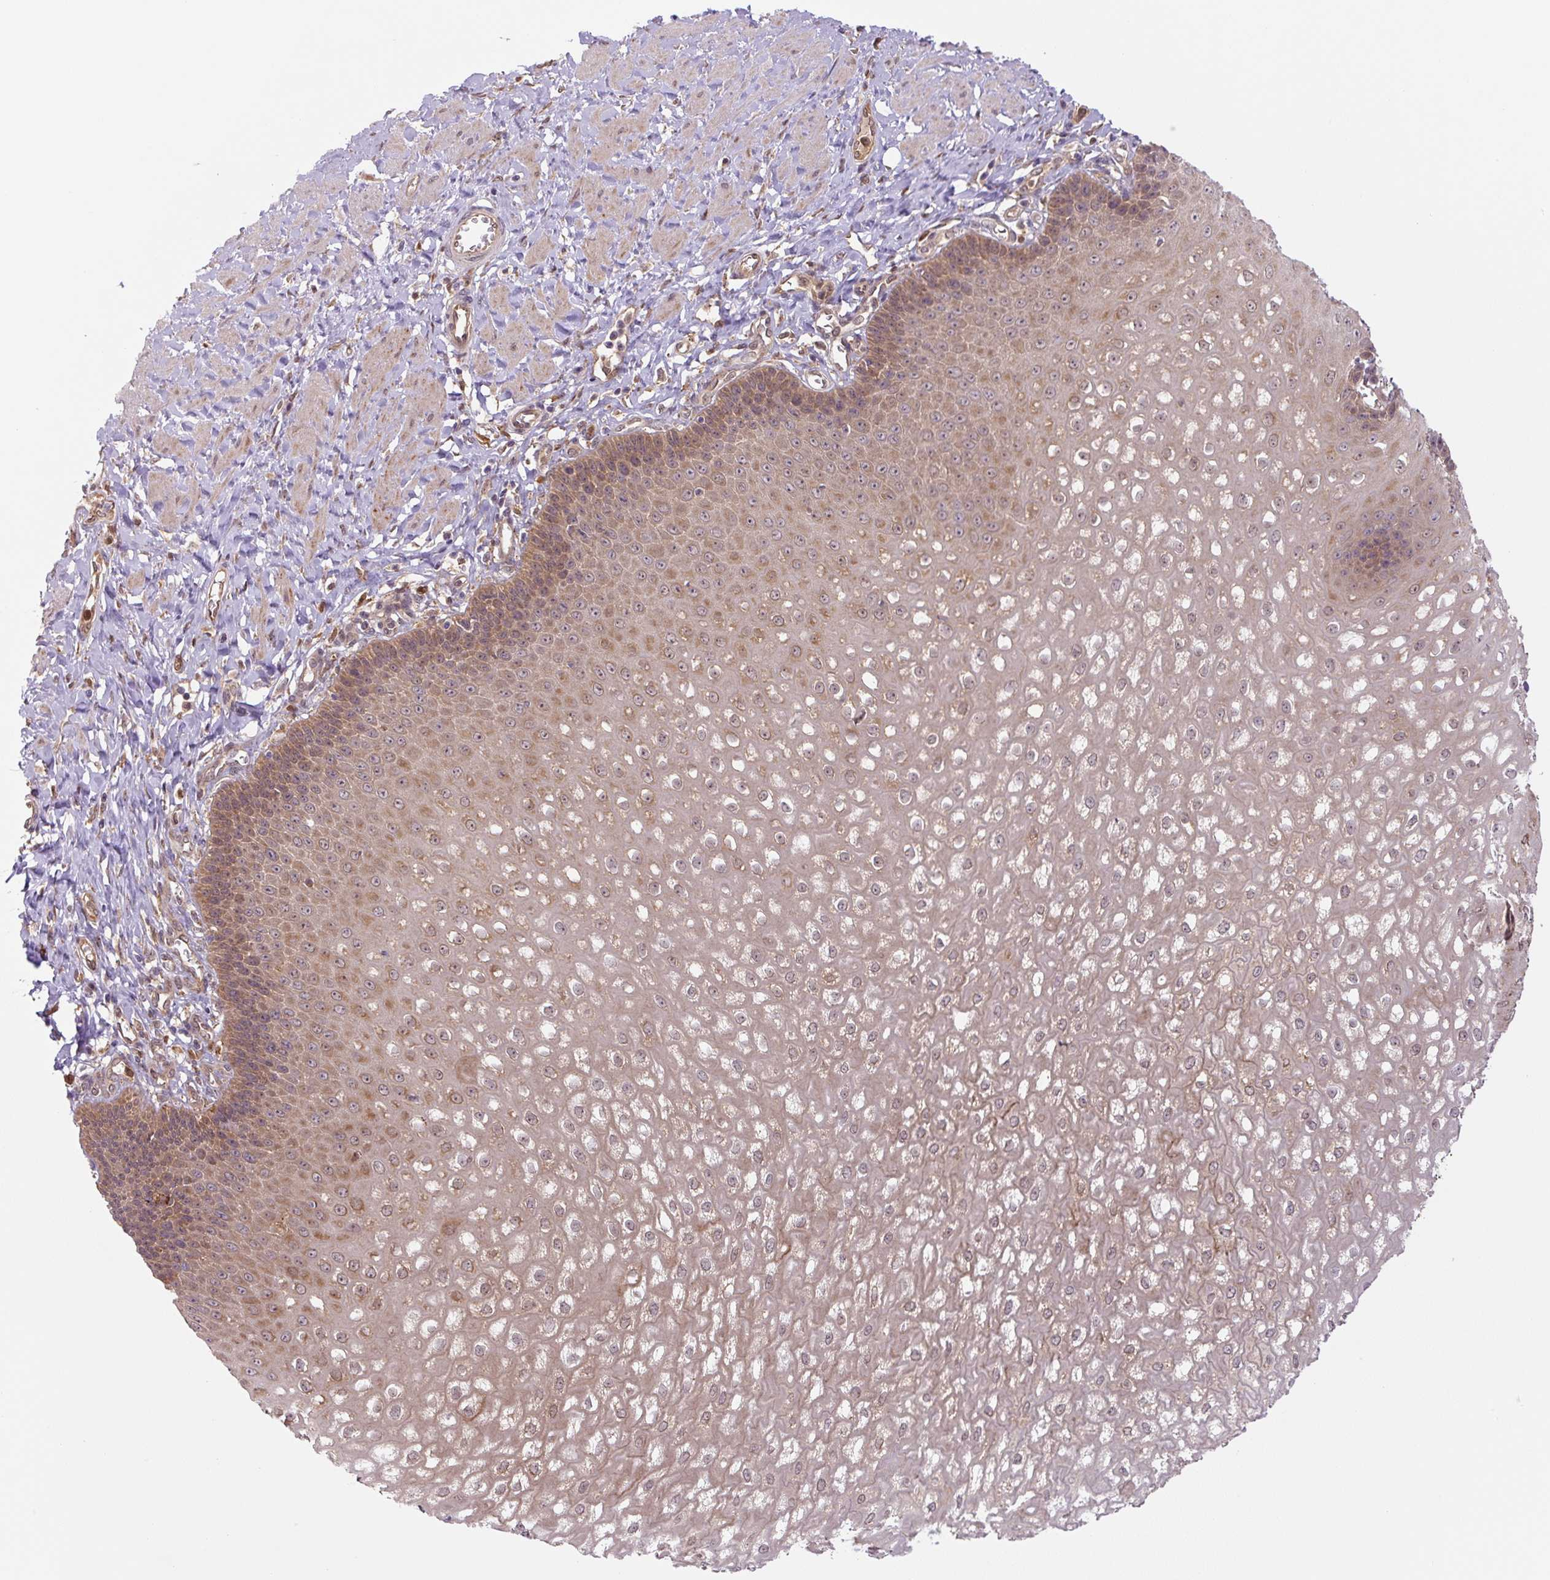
{"staining": {"intensity": "moderate", "quantity": ">75%", "location": "cytoplasmic/membranous,nuclear"}, "tissue": "esophagus", "cell_type": "Squamous epithelial cells", "image_type": "normal", "snomed": [{"axis": "morphology", "description": "Normal tissue, NOS"}, {"axis": "topography", "description": "Esophagus"}], "caption": "Esophagus stained for a protein exhibits moderate cytoplasmic/membranous,nuclear positivity in squamous epithelial cells. (Stains: DAB (3,3'-diaminobenzidine) in brown, nuclei in blue, Microscopy: brightfield microscopy at high magnification).", "gene": "ZSWIM7", "patient": {"sex": "male", "age": 67}}